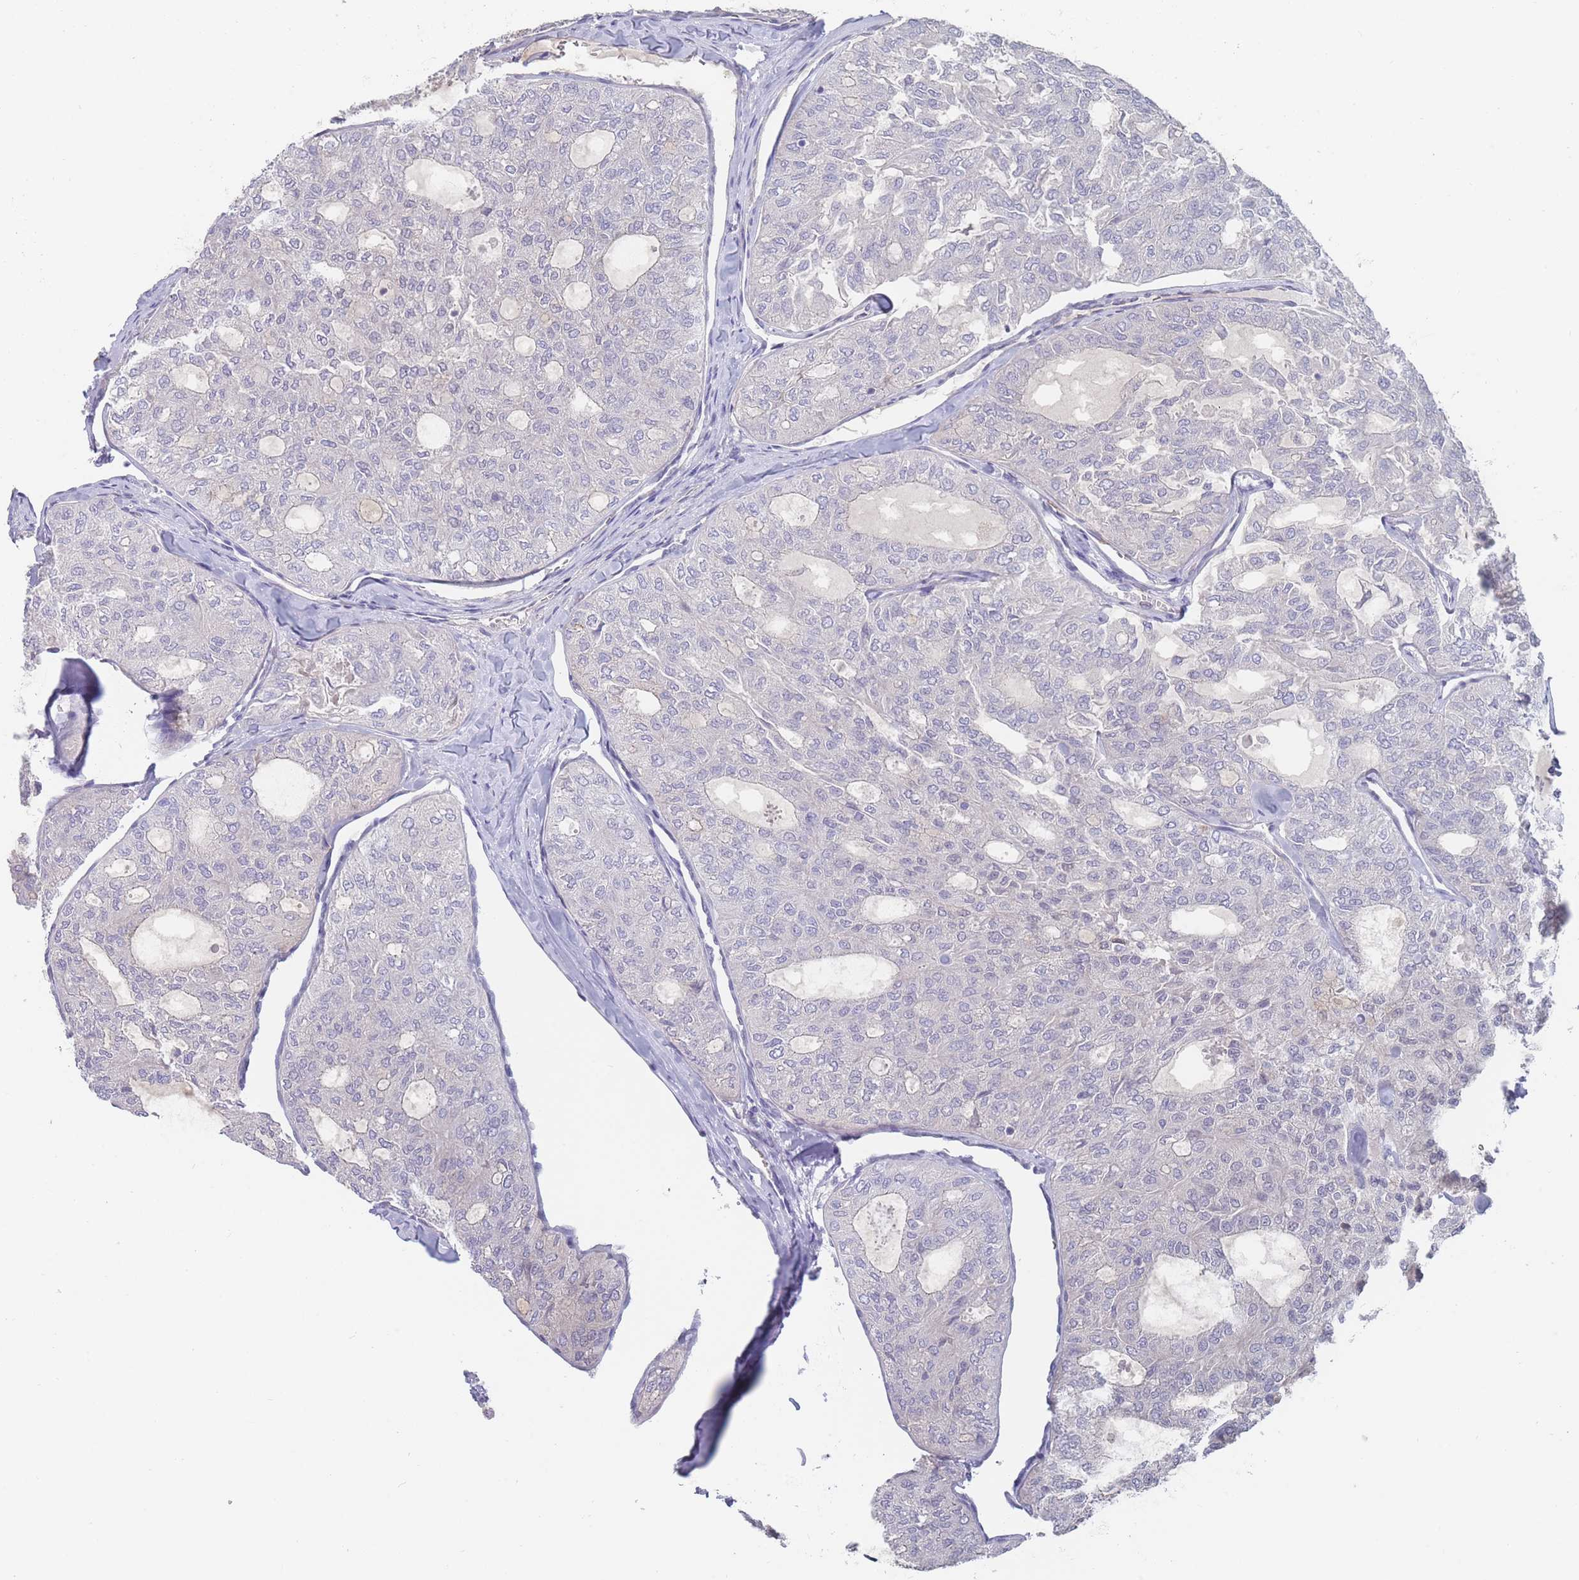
{"staining": {"intensity": "negative", "quantity": "none", "location": "none"}, "tissue": "thyroid cancer", "cell_type": "Tumor cells", "image_type": "cancer", "snomed": [{"axis": "morphology", "description": "Follicular adenoma carcinoma, NOS"}, {"axis": "topography", "description": "Thyroid gland"}], "caption": "Micrograph shows no significant protein expression in tumor cells of follicular adenoma carcinoma (thyroid). Nuclei are stained in blue.", "gene": "SLC1A6", "patient": {"sex": "male", "age": 75}}